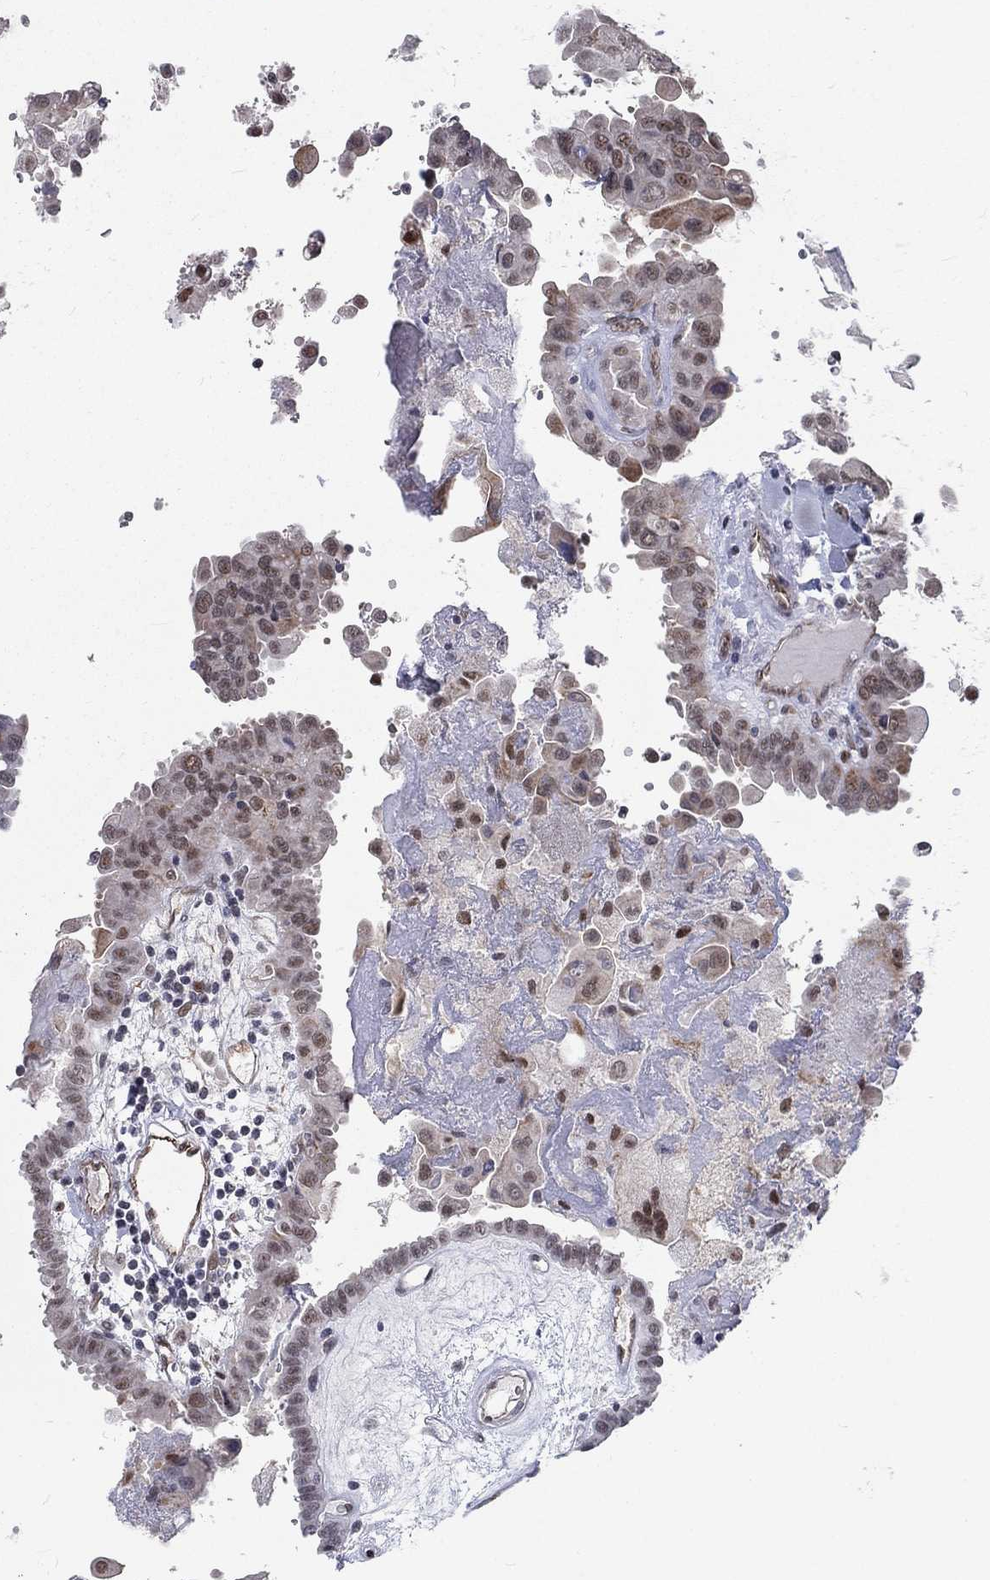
{"staining": {"intensity": "moderate", "quantity": "25%-75%", "location": "nuclear"}, "tissue": "thyroid cancer", "cell_type": "Tumor cells", "image_type": "cancer", "snomed": [{"axis": "morphology", "description": "Papillary adenocarcinoma, NOS"}, {"axis": "topography", "description": "Thyroid gland"}], "caption": "The histopathology image demonstrates a brown stain indicating the presence of a protein in the nuclear of tumor cells in papillary adenocarcinoma (thyroid). Ihc stains the protein in brown and the nuclei are stained blue.", "gene": "ZBED1", "patient": {"sex": "female", "age": 37}}